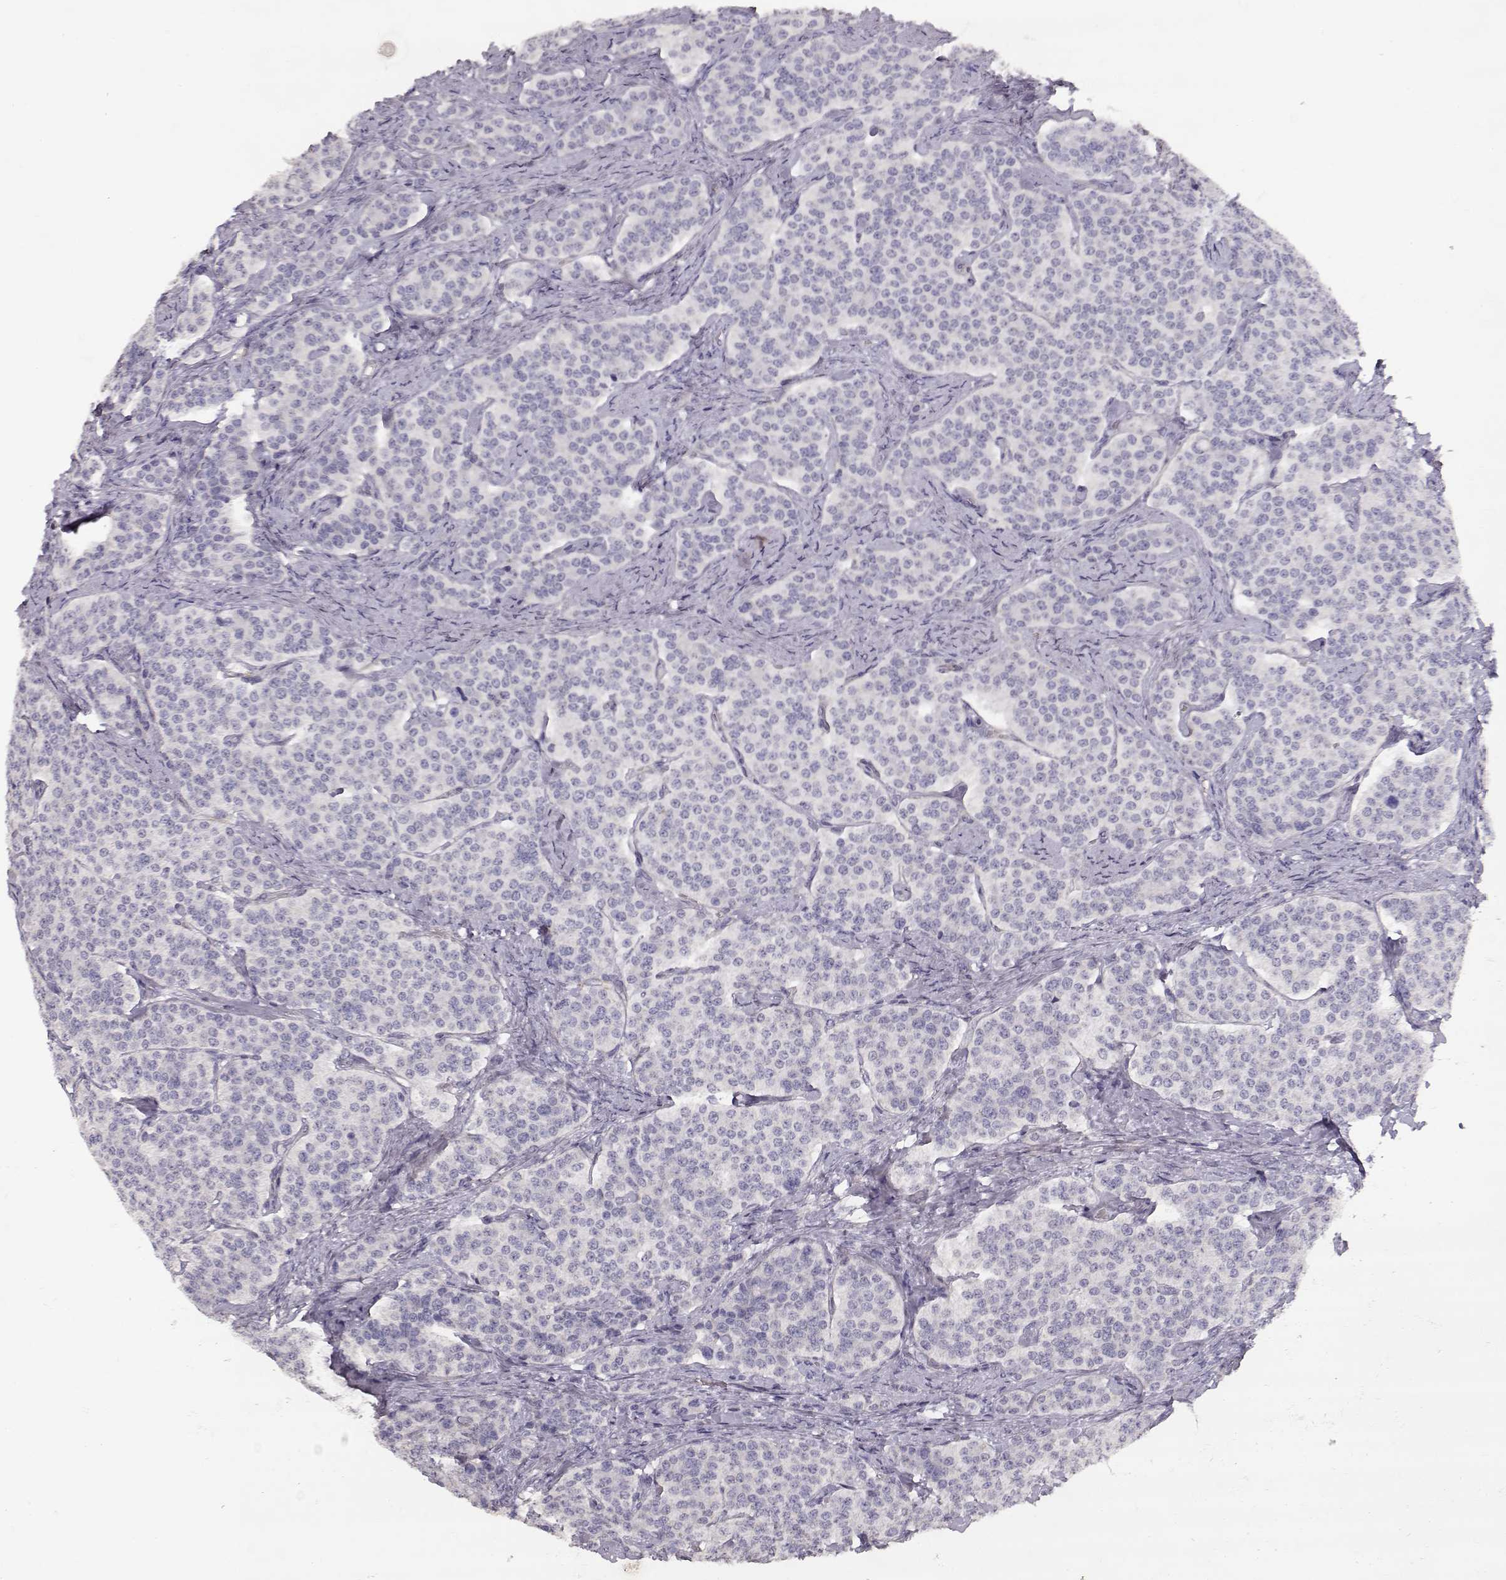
{"staining": {"intensity": "negative", "quantity": "none", "location": "none"}, "tissue": "carcinoid", "cell_type": "Tumor cells", "image_type": "cancer", "snomed": [{"axis": "morphology", "description": "Carcinoid, malignant, NOS"}, {"axis": "topography", "description": "Small intestine"}], "caption": "Tumor cells show no significant staining in carcinoid.", "gene": "LAMC1", "patient": {"sex": "female", "age": 58}}